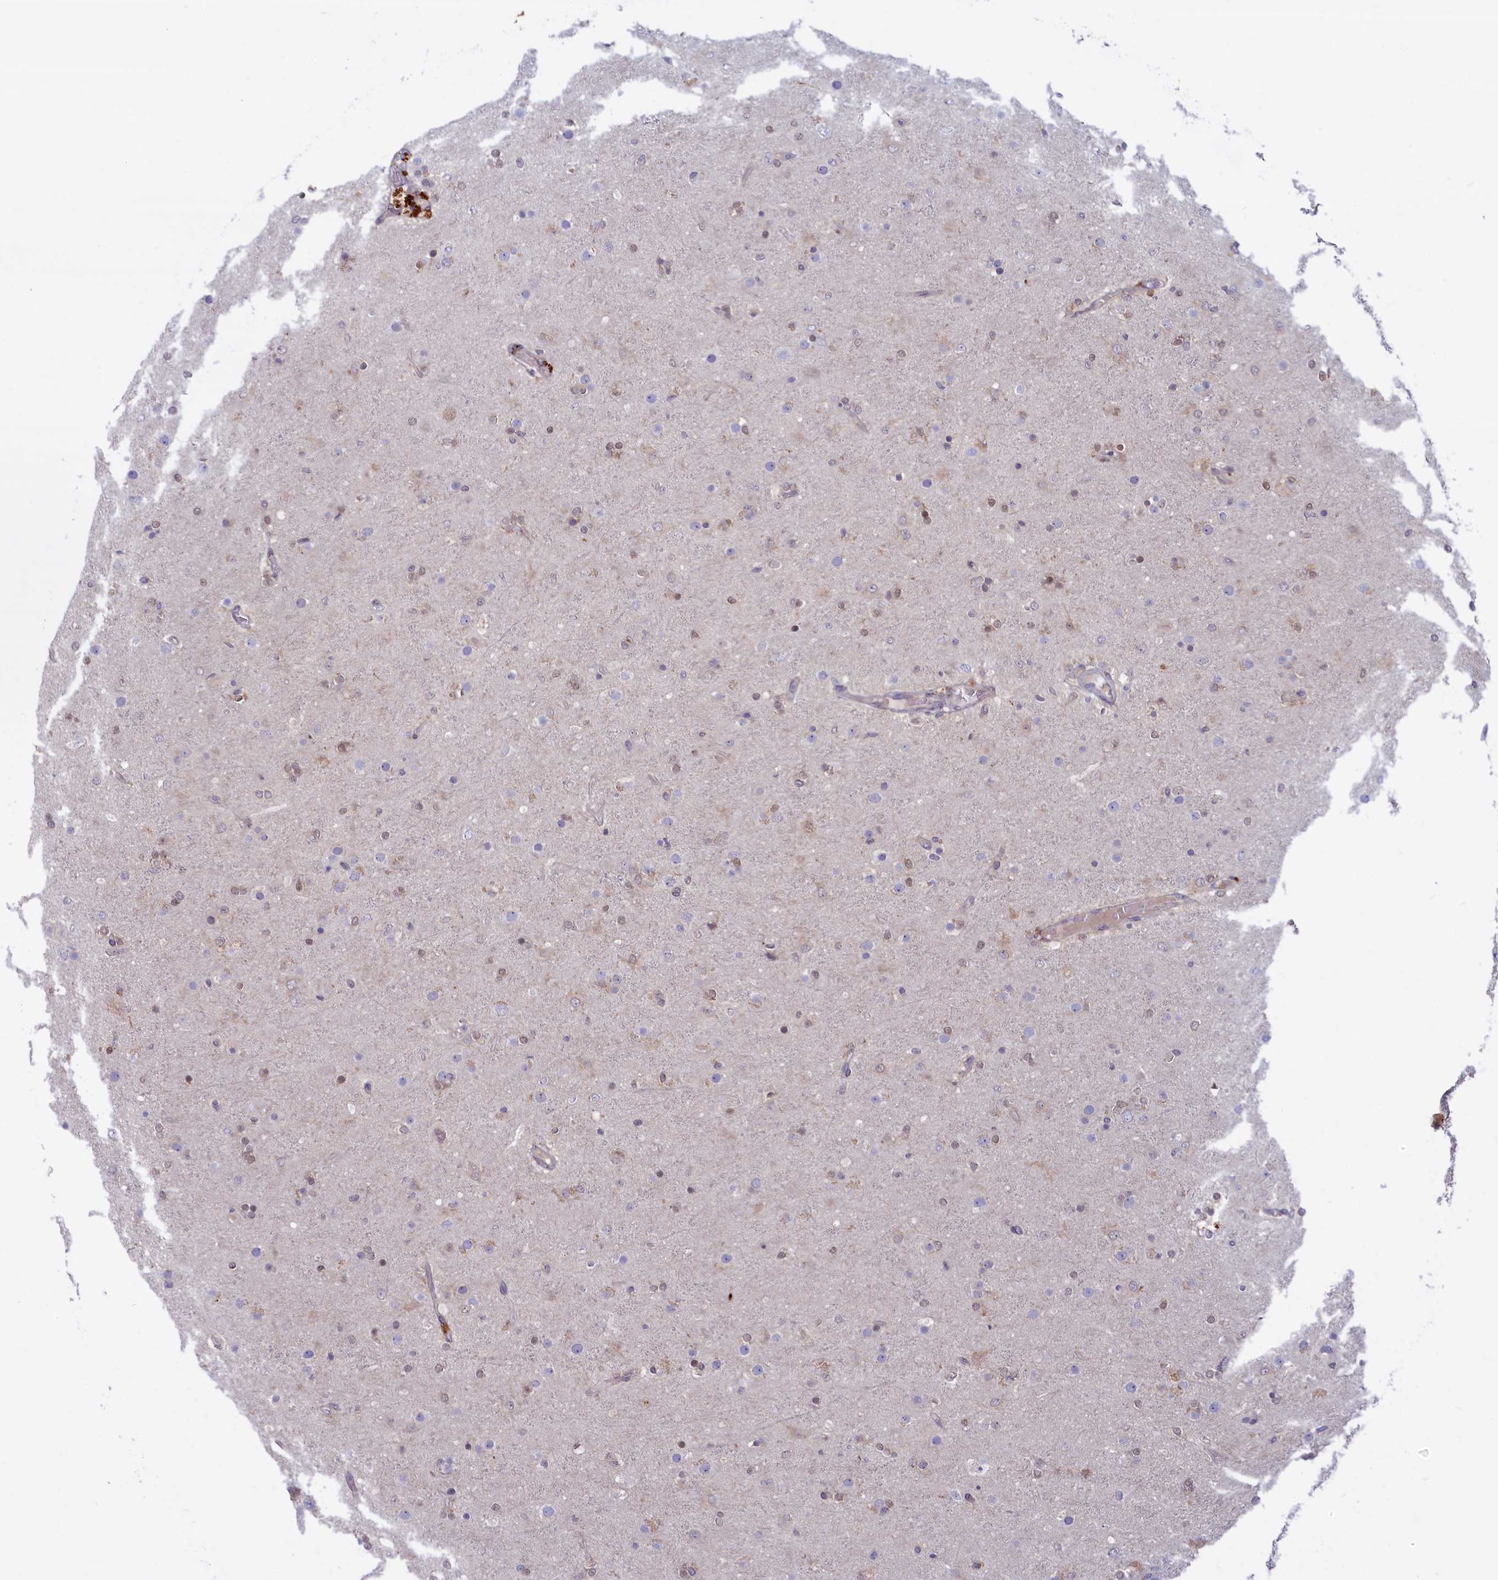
{"staining": {"intensity": "weak", "quantity": "<25%", "location": "nuclear"}, "tissue": "glioma", "cell_type": "Tumor cells", "image_type": "cancer", "snomed": [{"axis": "morphology", "description": "Glioma, malignant, Low grade"}, {"axis": "topography", "description": "Brain"}], "caption": "A photomicrograph of malignant glioma (low-grade) stained for a protein displays no brown staining in tumor cells.", "gene": "FCSK", "patient": {"sex": "male", "age": 65}}